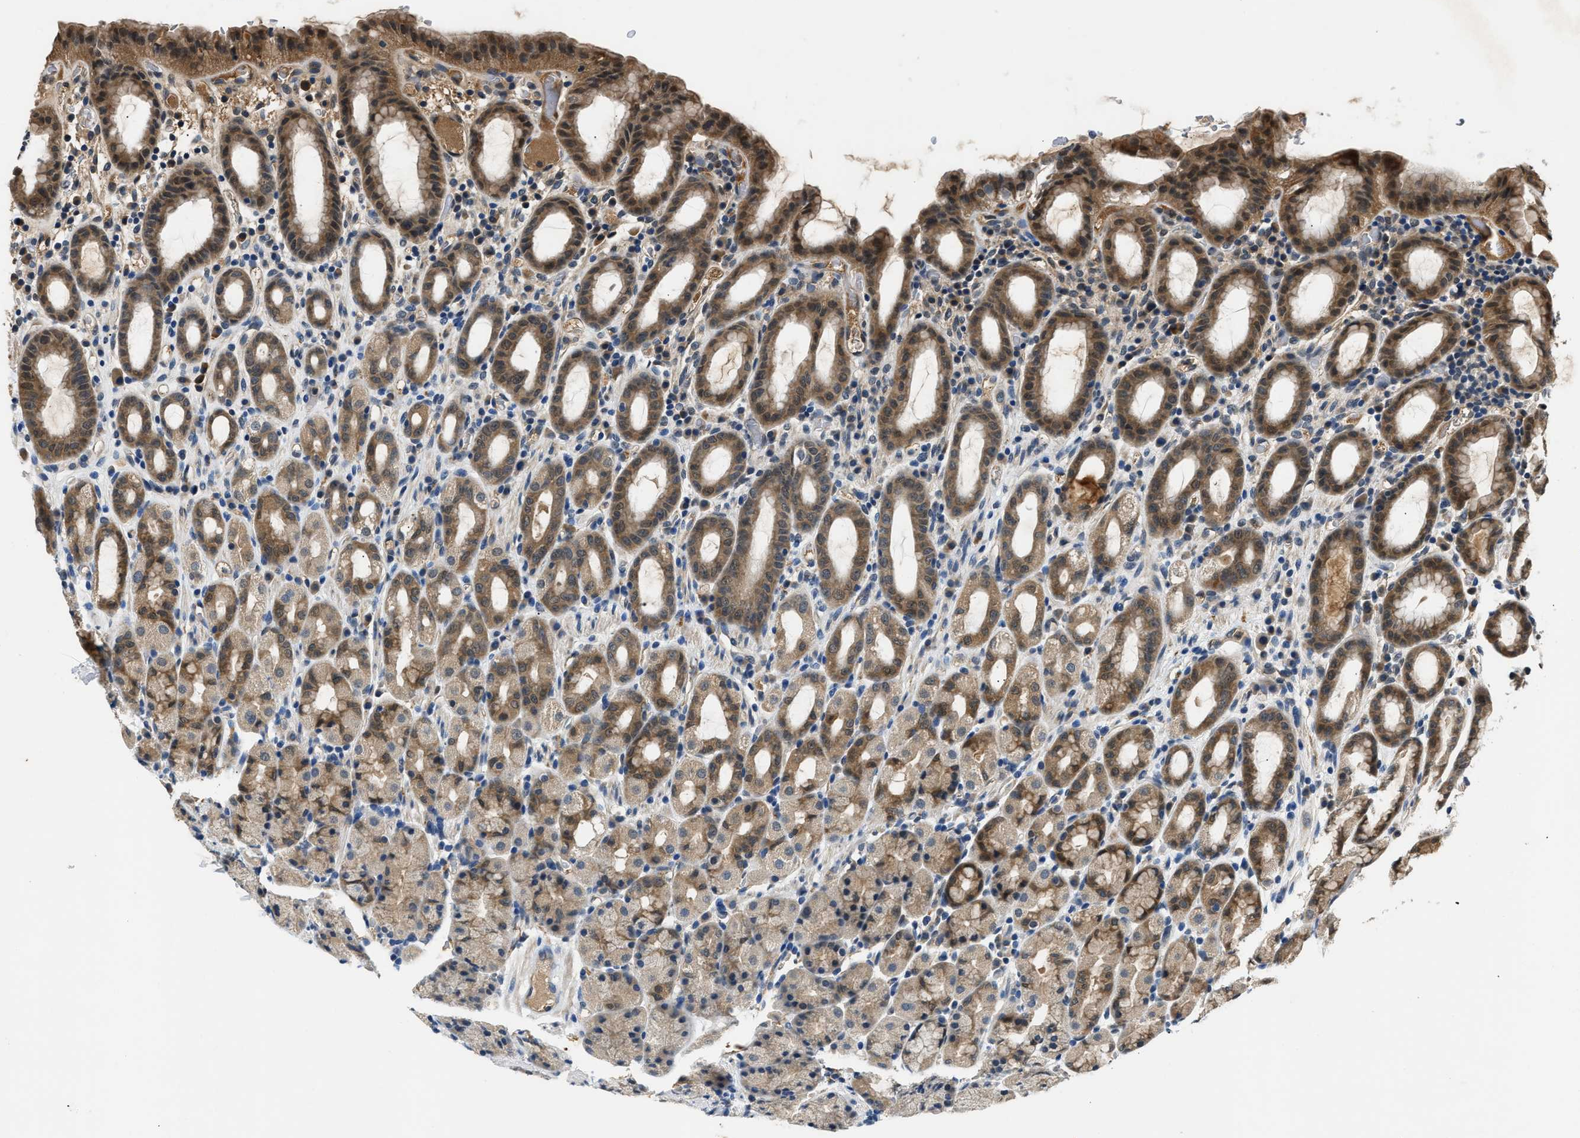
{"staining": {"intensity": "moderate", "quantity": "25%-75%", "location": "cytoplasmic/membranous,nuclear"}, "tissue": "stomach", "cell_type": "Glandular cells", "image_type": "normal", "snomed": [{"axis": "morphology", "description": "Normal tissue, NOS"}, {"axis": "topography", "description": "Stomach, upper"}], "caption": "Immunohistochemistry (IHC) histopathology image of normal stomach stained for a protein (brown), which reveals medium levels of moderate cytoplasmic/membranous,nuclear expression in about 25%-75% of glandular cells.", "gene": "TP53I3", "patient": {"sex": "male", "age": 68}}